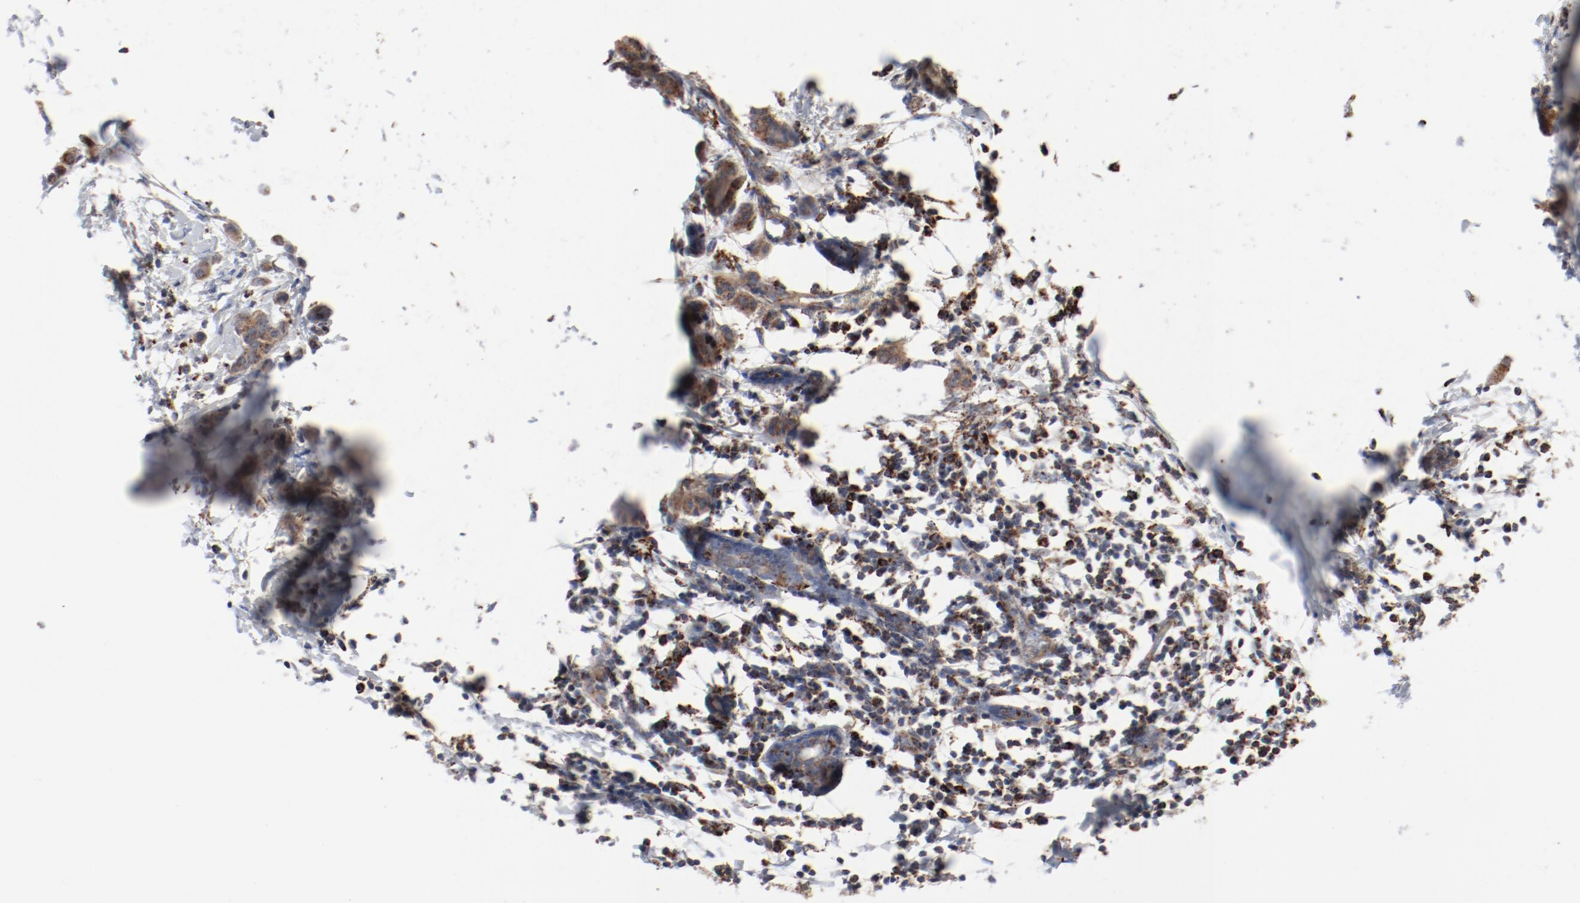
{"staining": {"intensity": "moderate", "quantity": ">75%", "location": "cytoplasmic/membranous"}, "tissue": "breast cancer", "cell_type": "Tumor cells", "image_type": "cancer", "snomed": [{"axis": "morphology", "description": "Duct carcinoma"}, {"axis": "topography", "description": "Breast"}], "caption": "Immunohistochemistry (DAB) staining of human breast cancer (intraductal carcinoma) demonstrates moderate cytoplasmic/membranous protein positivity in approximately >75% of tumor cells.", "gene": "SETD3", "patient": {"sex": "female", "age": 40}}